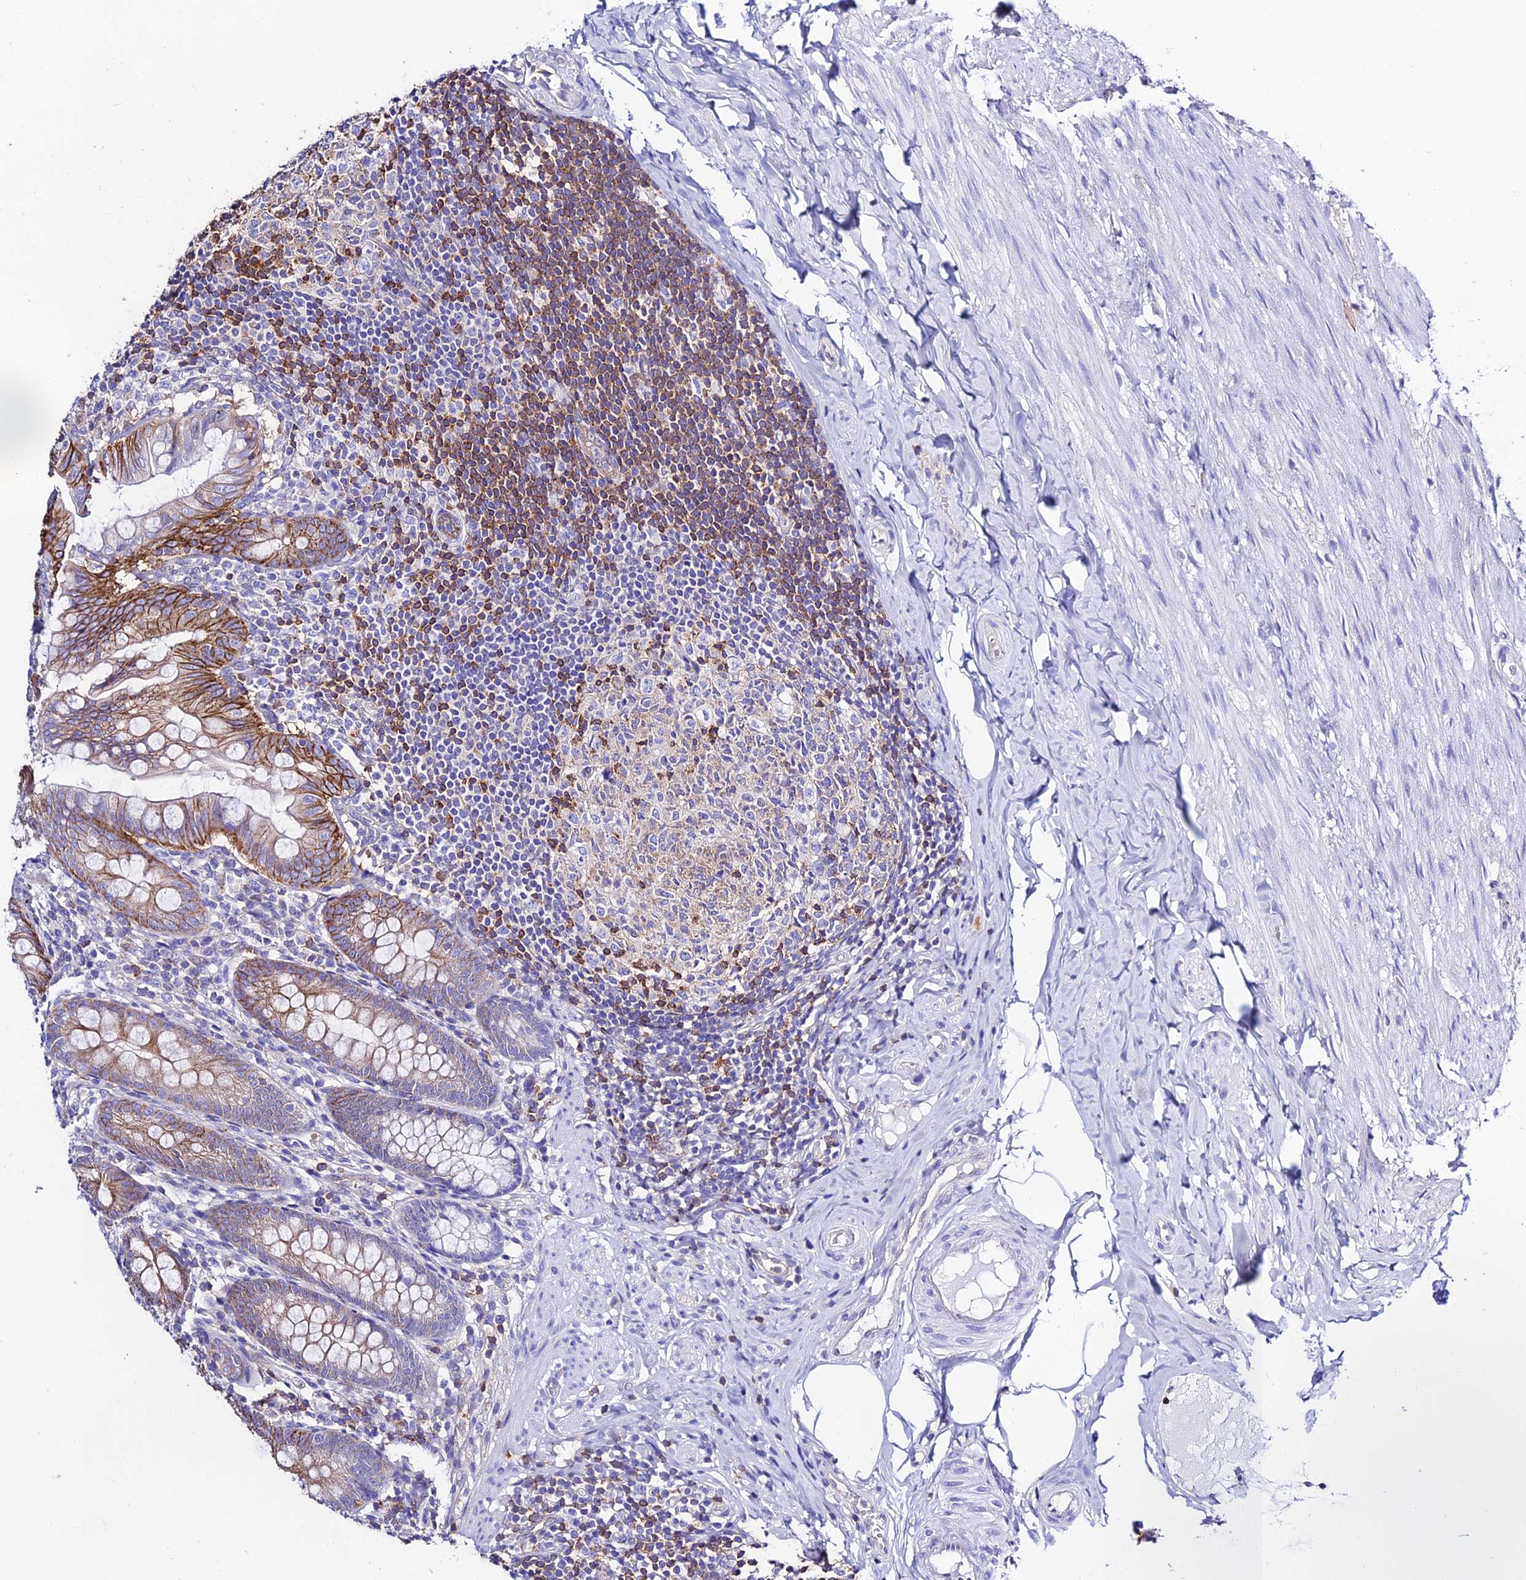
{"staining": {"intensity": "moderate", "quantity": "25%-75%", "location": "cytoplasmic/membranous"}, "tissue": "appendix", "cell_type": "Glandular cells", "image_type": "normal", "snomed": [{"axis": "morphology", "description": "Normal tissue, NOS"}, {"axis": "topography", "description": "Appendix"}], "caption": "About 25%-75% of glandular cells in normal appendix exhibit moderate cytoplasmic/membranous protein positivity as visualized by brown immunohistochemical staining.", "gene": "S100A16", "patient": {"sex": "male", "age": 55}}